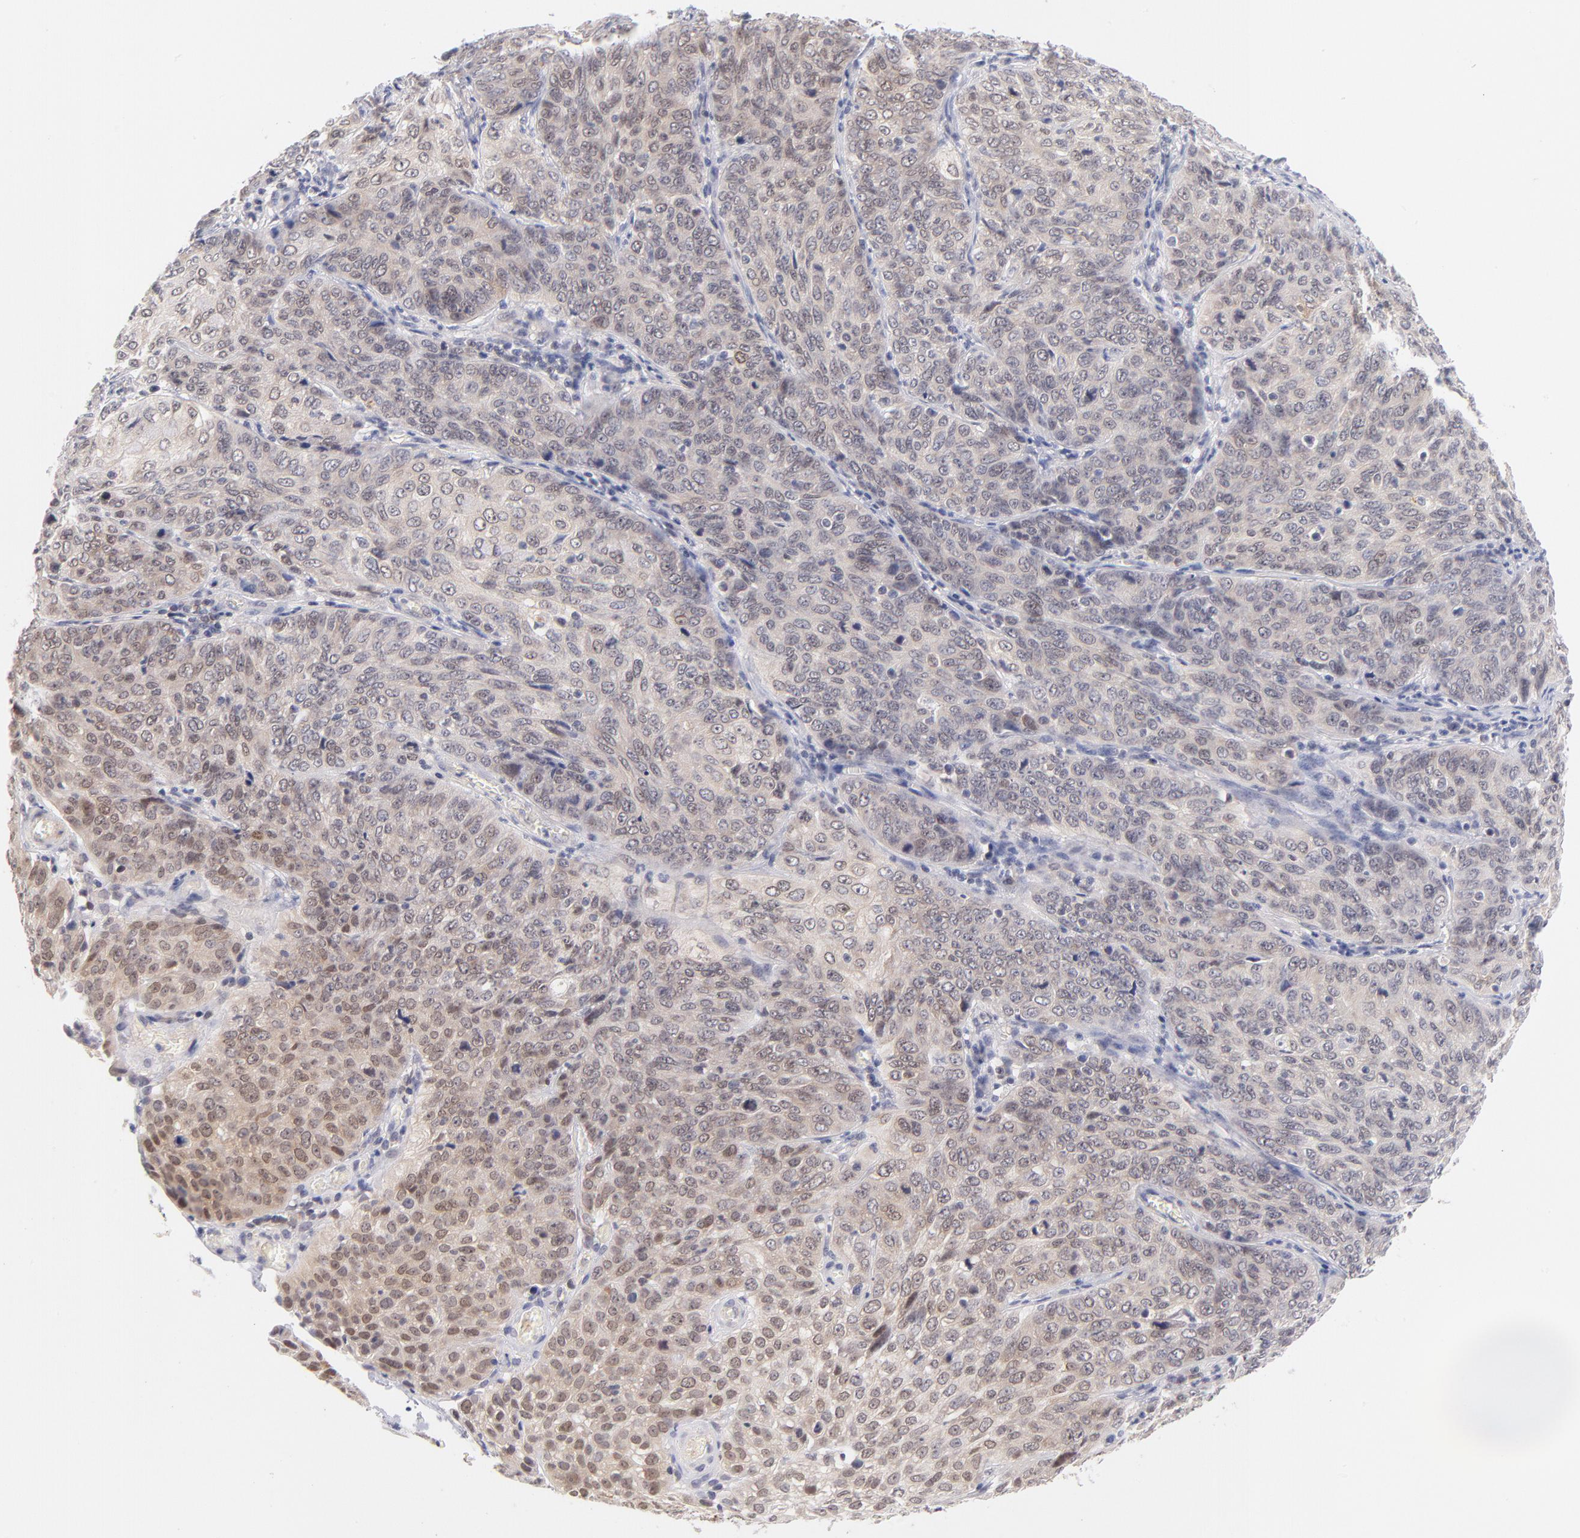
{"staining": {"intensity": "weak", "quantity": ">75%", "location": "cytoplasmic/membranous,nuclear"}, "tissue": "cervical cancer", "cell_type": "Tumor cells", "image_type": "cancer", "snomed": [{"axis": "morphology", "description": "Squamous cell carcinoma, NOS"}, {"axis": "topography", "description": "Cervix"}], "caption": "Cervical cancer (squamous cell carcinoma) stained for a protein reveals weak cytoplasmic/membranous and nuclear positivity in tumor cells.", "gene": "CASP6", "patient": {"sex": "female", "age": 38}}